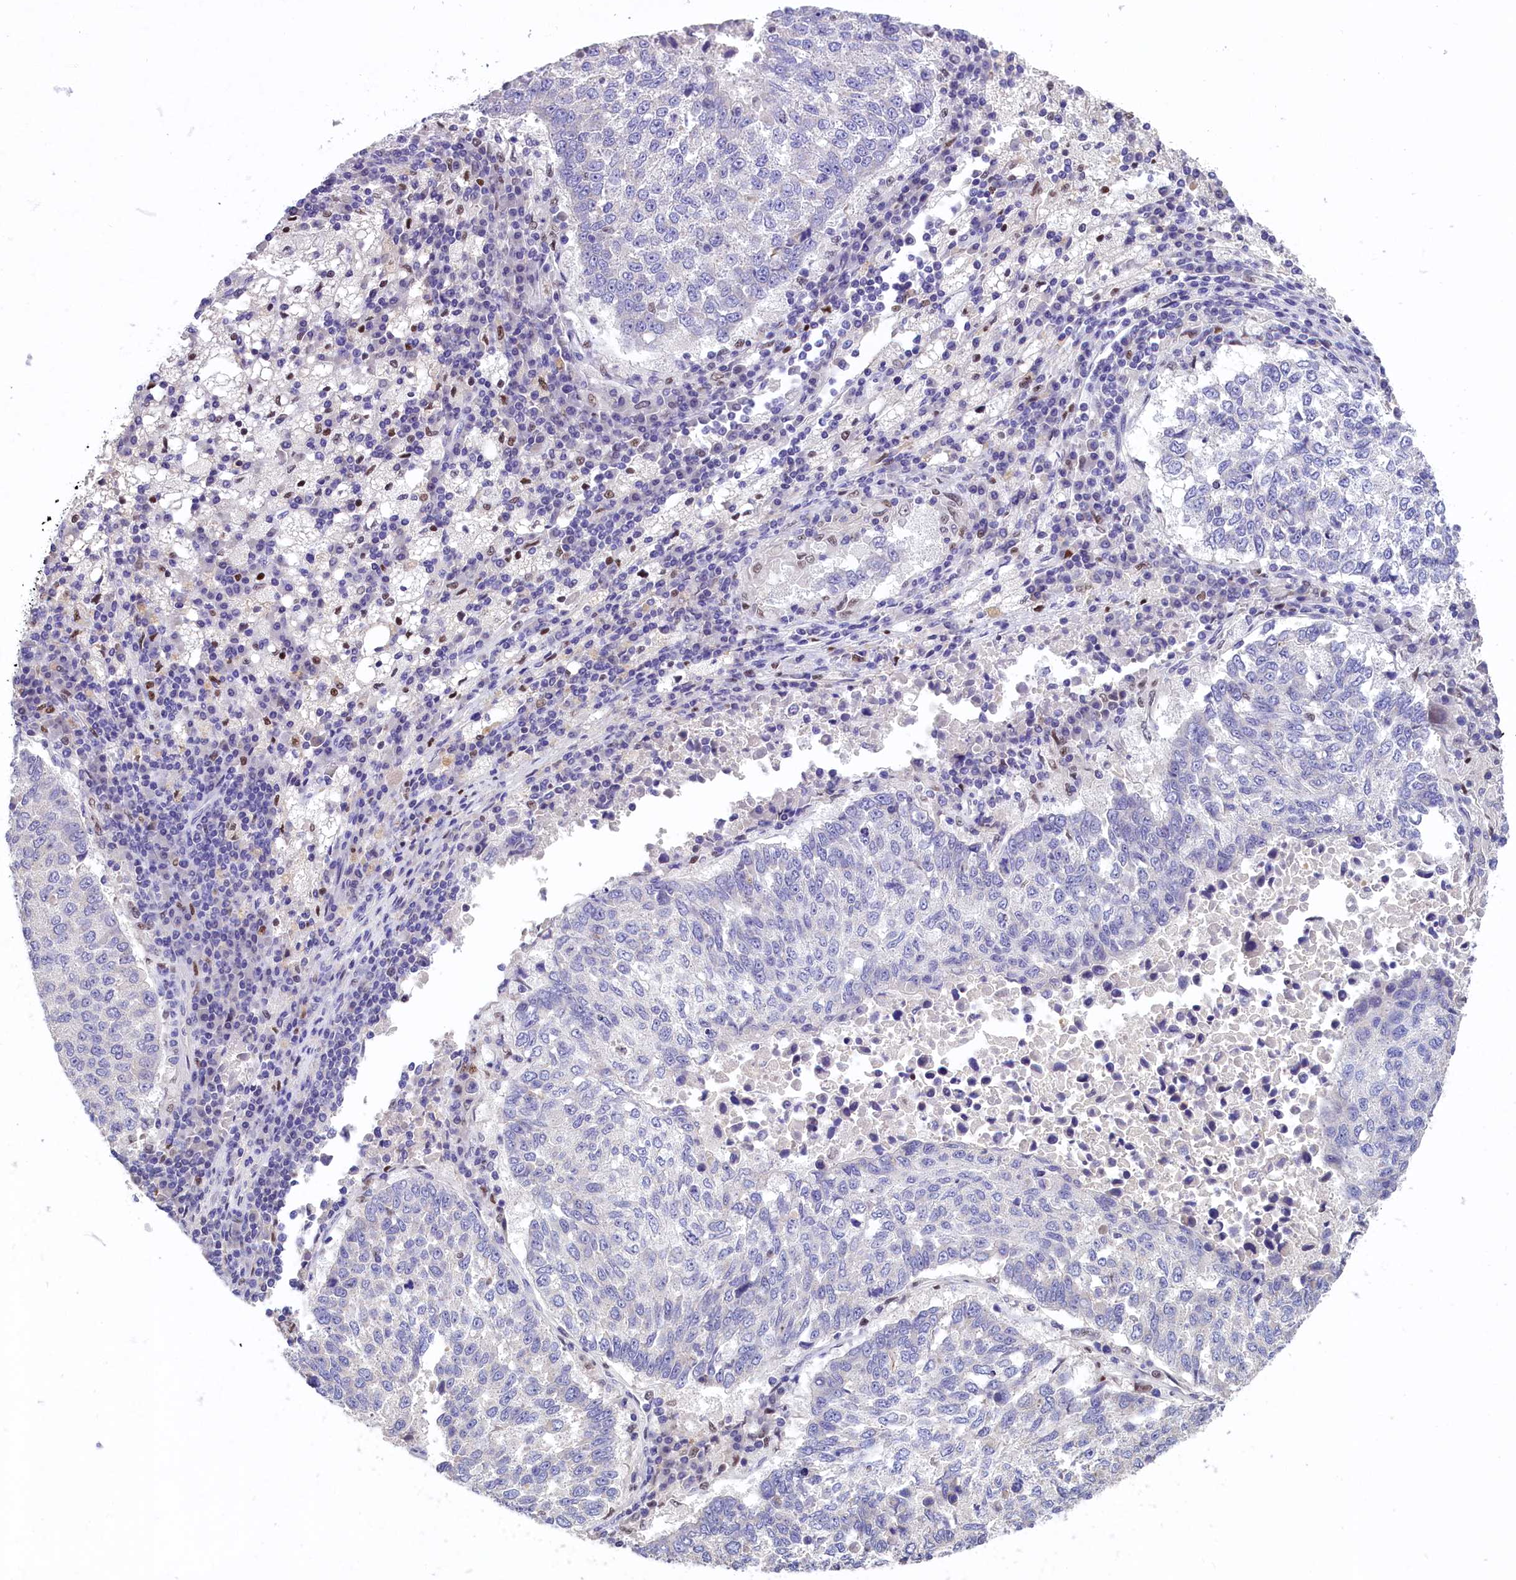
{"staining": {"intensity": "negative", "quantity": "none", "location": "none"}, "tissue": "lung cancer", "cell_type": "Tumor cells", "image_type": "cancer", "snomed": [{"axis": "morphology", "description": "Squamous cell carcinoma, NOS"}, {"axis": "topography", "description": "Lung"}], "caption": "Human squamous cell carcinoma (lung) stained for a protein using IHC shows no expression in tumor cells.", "gene": "BTBD9", "patient": {"sex": "male", "age": 73}}